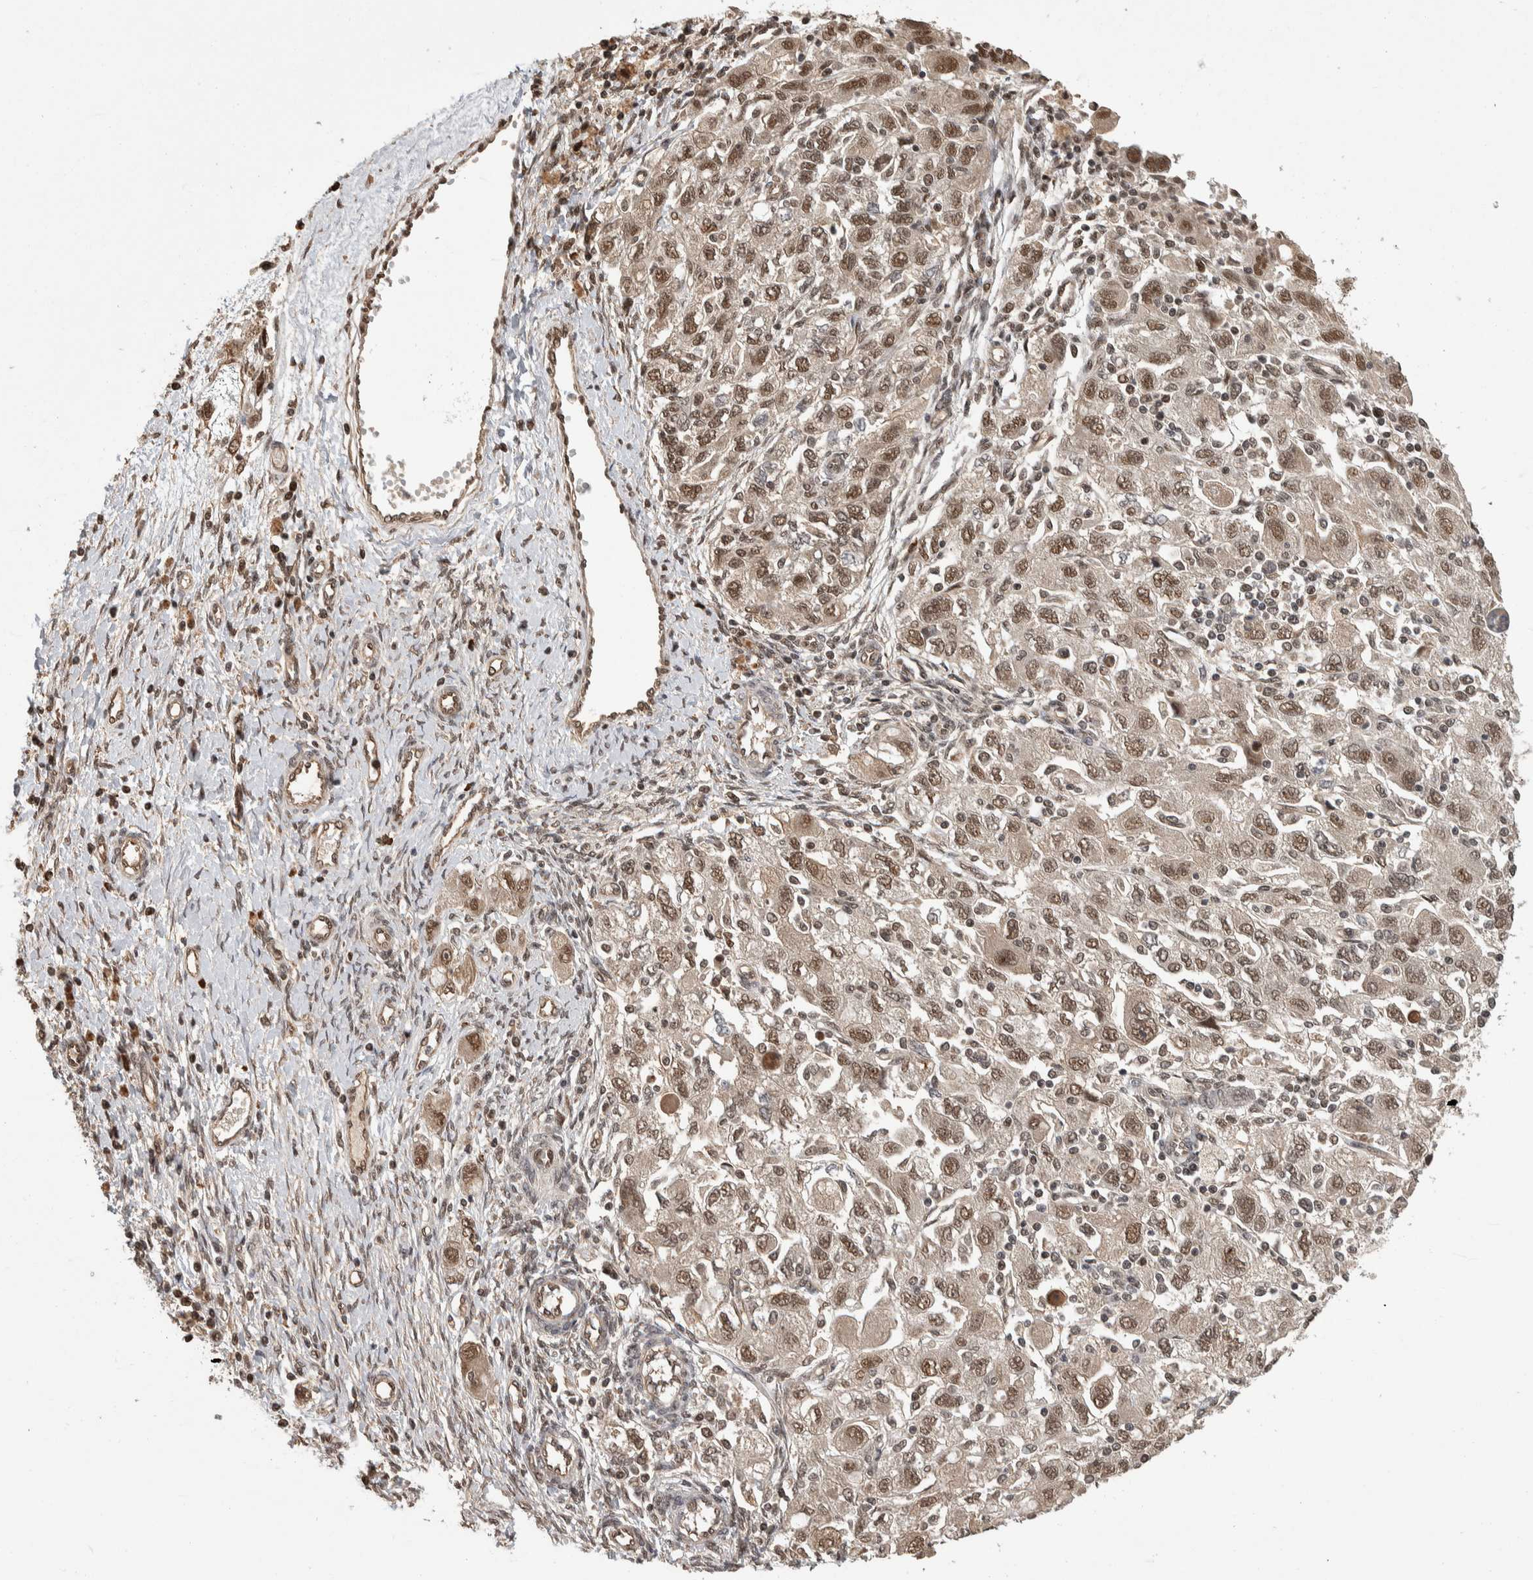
{"staining": {"intensity": "moderate", "quantity": ">75%", "location": "nuclear"}, "tissue": "ovarian cancer", "cell_type": "Tumor cells", "image_type": "cancer", "snomed": [{"axis": "morphology", "description": "Carcinoma, NOS"}, {"axis": "morphology", "description": "Cystadenocarcinoma, serous, NOS"}, {"axis": "topography", "description": "Ovary"}], "caption": "The micrograph shows staining of ovarian cancer (serous cystadenocarcinoma), revealing moderate nuclear protein expression (brown color) within tumor cells. The staining was performed using DAB (3,3'-diaminobenzidine) to visualize the protein expression in brown, while the nuclei were stained in blue with hematoxylin (Magnification: 20x).", "gene": "ZNF592", "patient": {"sex": "female", "age": 69}}